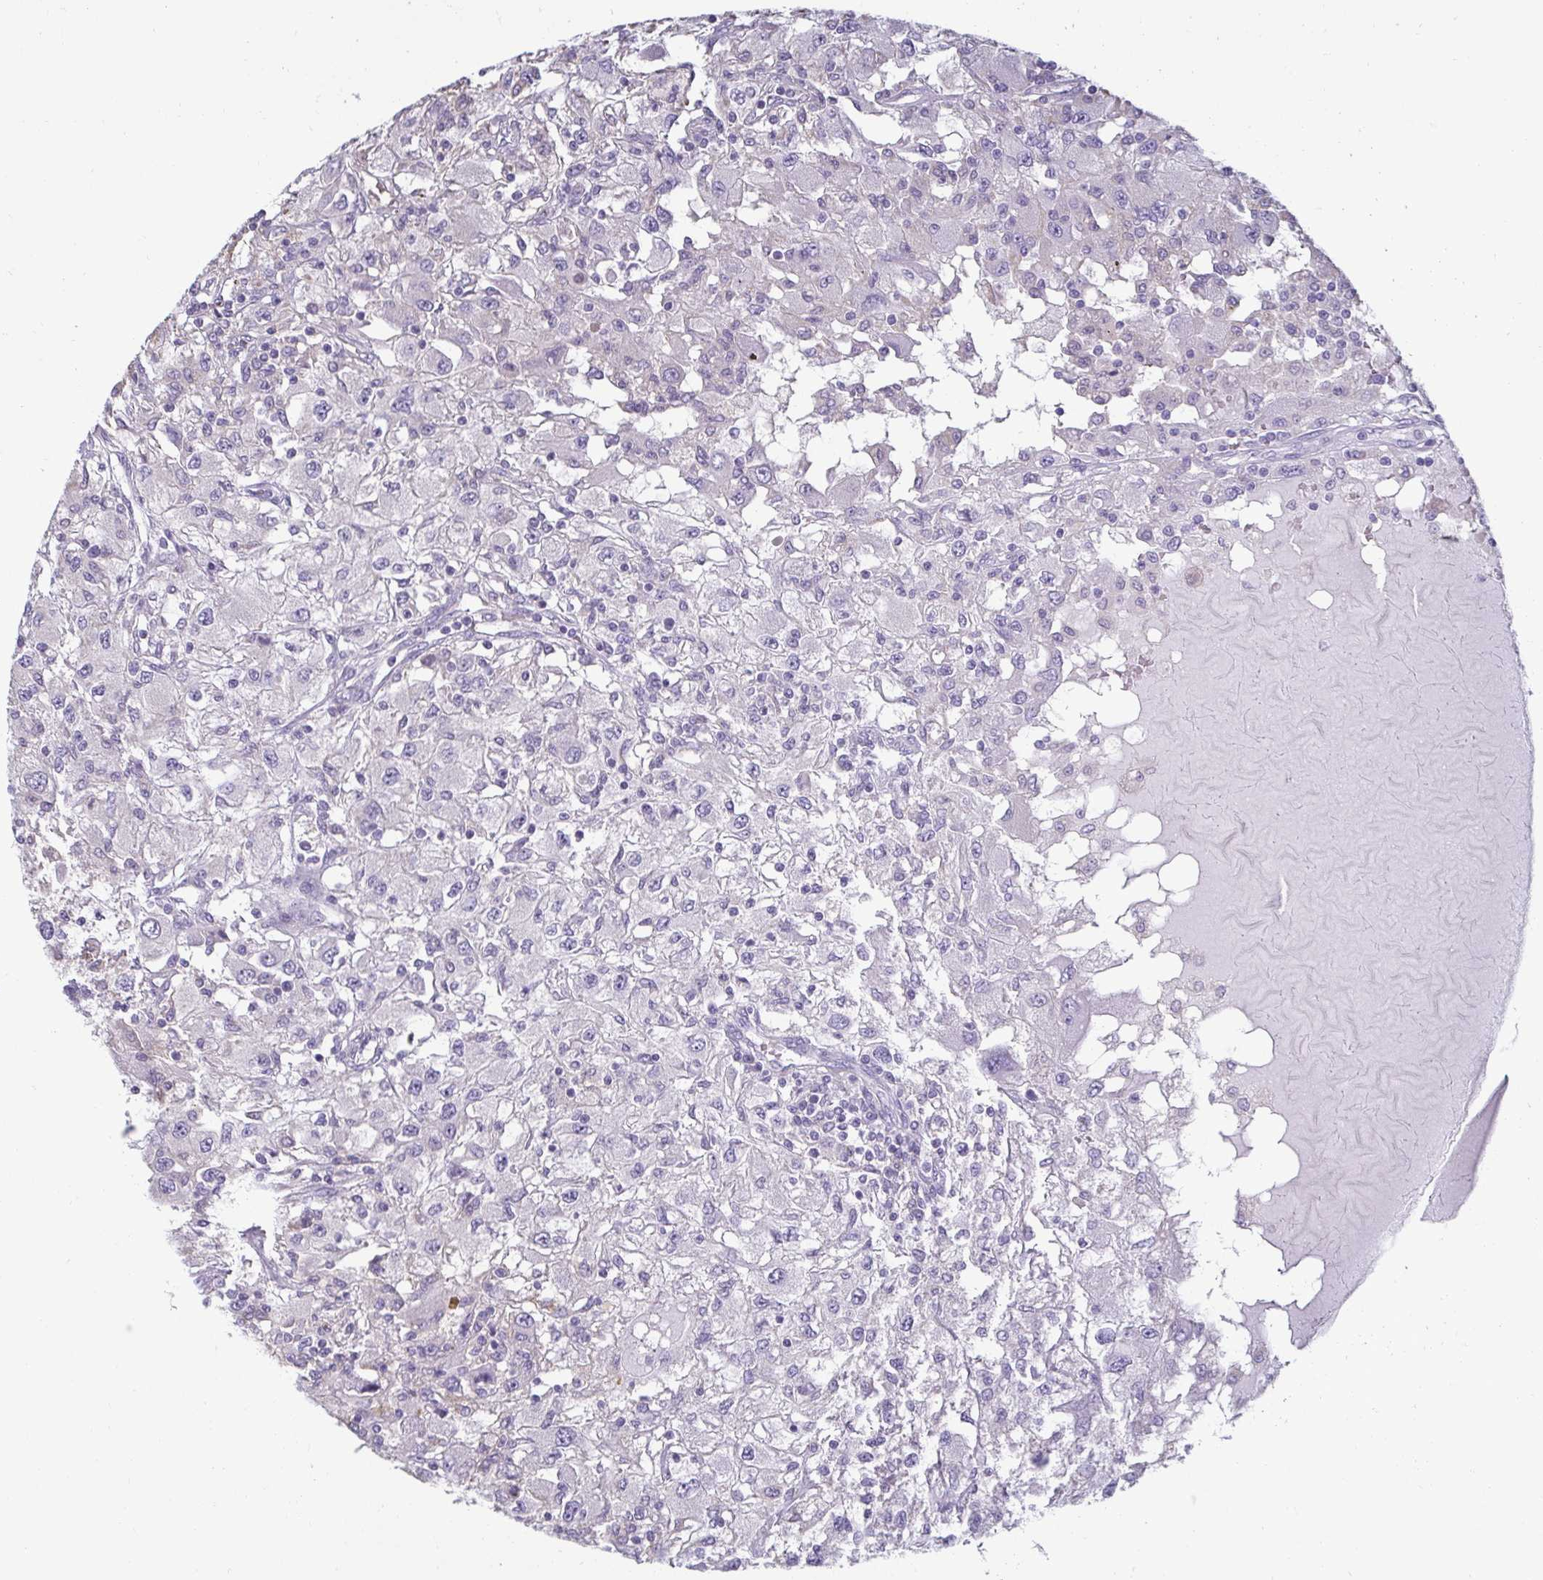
{"staining": {"intensity": "negative", "quantity": "none", "location": "none"}, "tissue": "renal cancer", "cell_type": "Tumor cells", "image_type": "cancer", "snomed": [{"axis": "morphology", "description": "Adenocarcinoma, NOS"}, {"axis": "topography", "description": "Kidney"}], "caption": "IHC histopathology image of neoplastic tissue: human adenocarcinoma (renal) stained with DAB (3,3'-diaminobenzidine) exhibits no significant protein staining in tumor cells.", "gene": "PDE2A", "patient": {"sex": "female", "age": 67}}